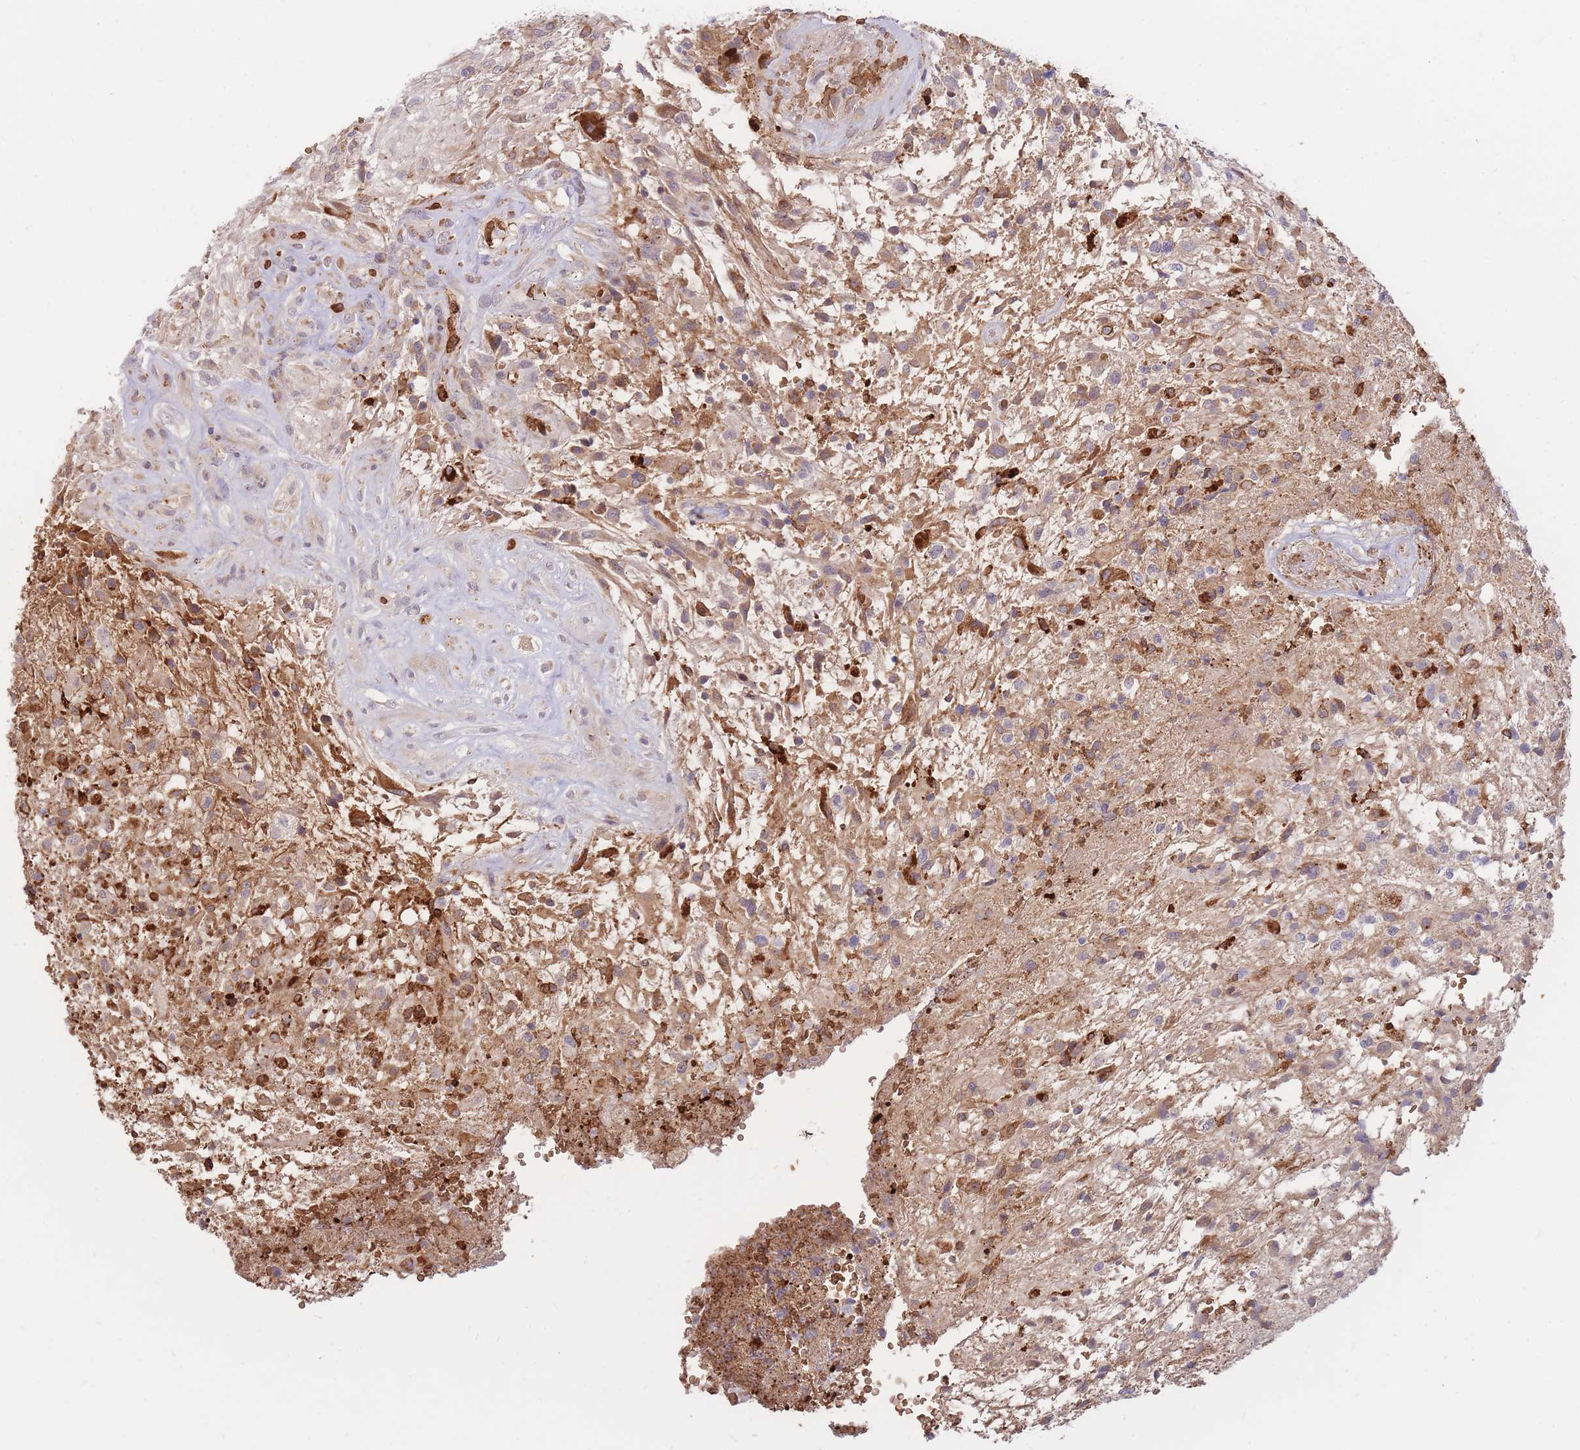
{"staining": {"intensity": "moderate", "quantity": "<25%", "location": "cytoplasmic/membranous"}, "tissue": "glioma", "cell_type": "Tumor cells", "image_type": "cancer", "snomed": [{"axis": "morphology", "description": "Glioma, malignant, High grade"}, {"axis": "topography", "description": "Brain"}], "caption": "High-grade glioma (malignant) stained for a protein (brown) displays moderate cytoplasmic/membranous positive positivity in approximately <25% of tumor cells.", "gene": "ATP10D", "patient": {"sex": "male", "age": 56}}